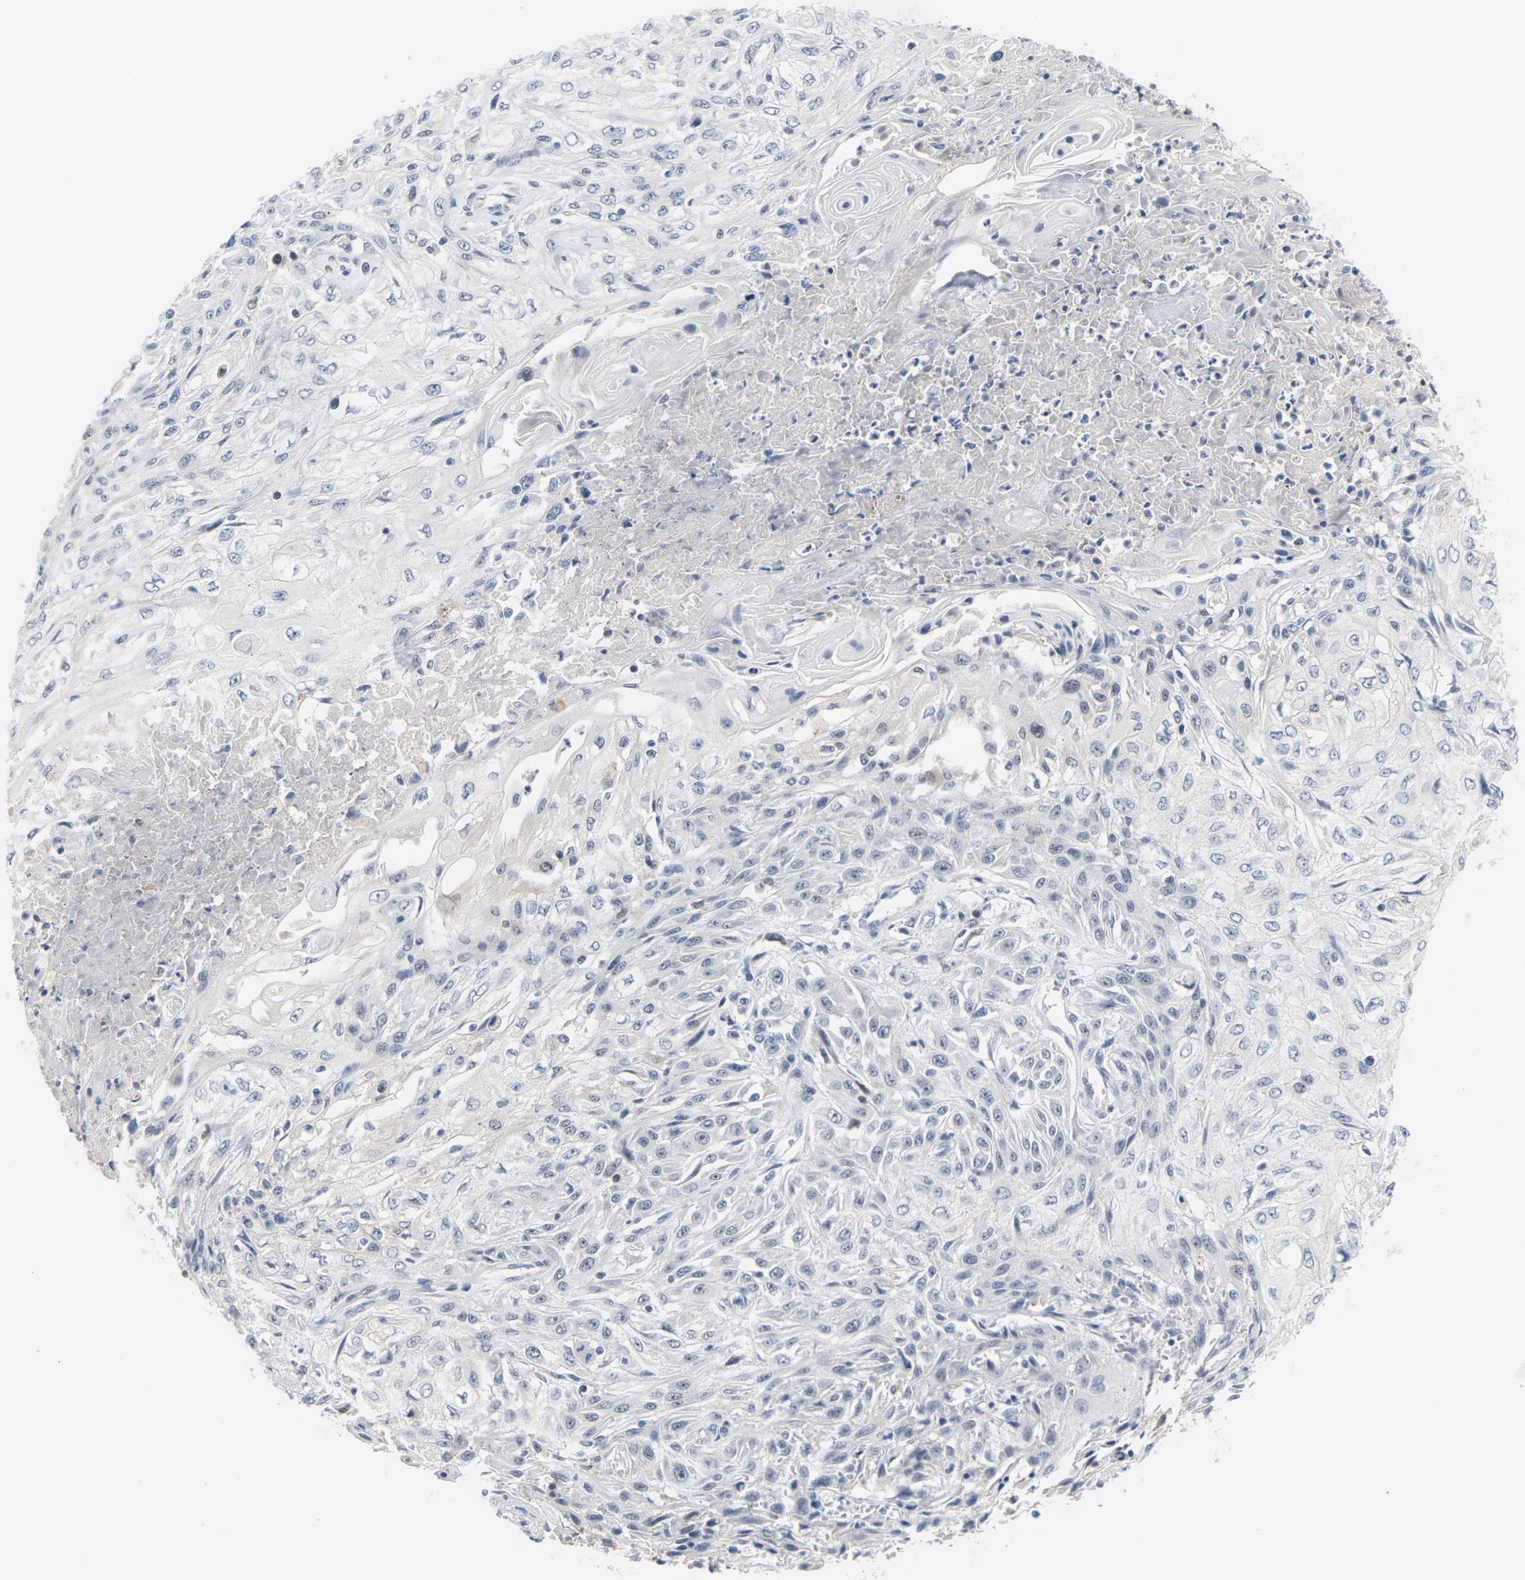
{"staining": {"intensity": "negative", "quantity": "none", "location": "none"}, "tissue": "skin cancer", "cell_type": "Tumor cells", "image_type": "cancer", "snomed": [{"axis": "morphology", "description": "Squamous cell carcinoma, NOS"}, {"axis": "topography", "description": "Skin"}], "caption": "Protein analysis of squamous cell carcinoma (skin) exhibits no significant positivity in tumor cells.", "gene": "PKP2", "patient": {"sex": "male", "age": 75}}